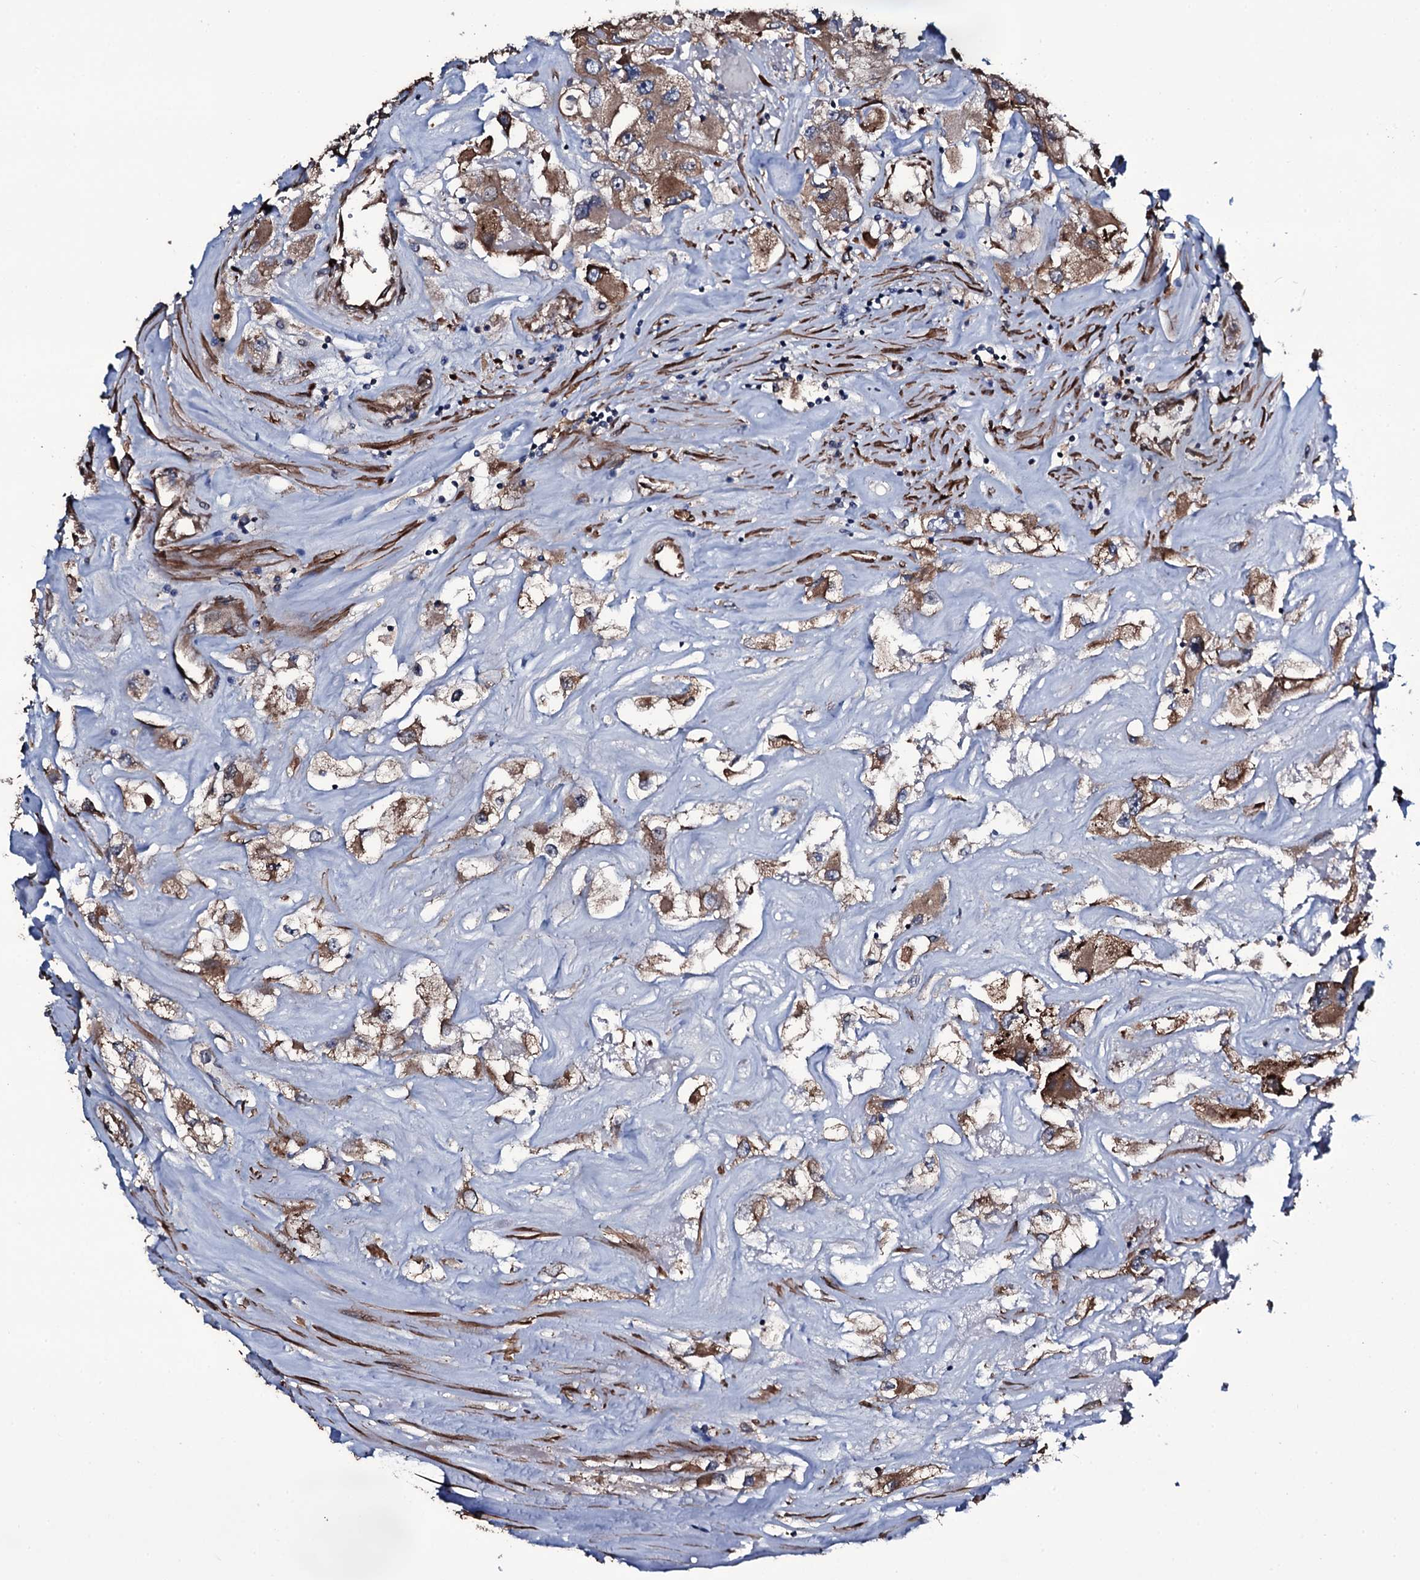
{"staining": {"intensity": "moderate", "quantity": ">75%", "location": "cytoplasmic/membranous"}, "tissue": "renal cancer", "cell_type": "Tumor cells", "image_type": "cancer", "snomed": [{"axis": "morphology", "description": "Adenocarcinoma, NOS"}, {"axis": "topography", "description": "Kidney"}], "caption": "Renal cancer (adenocarcinoma) stained with a protein marker reveals moderate staining in tumor cells.", "gene": "WIPF3", "patient": {"sex": "female", "age": 52}}